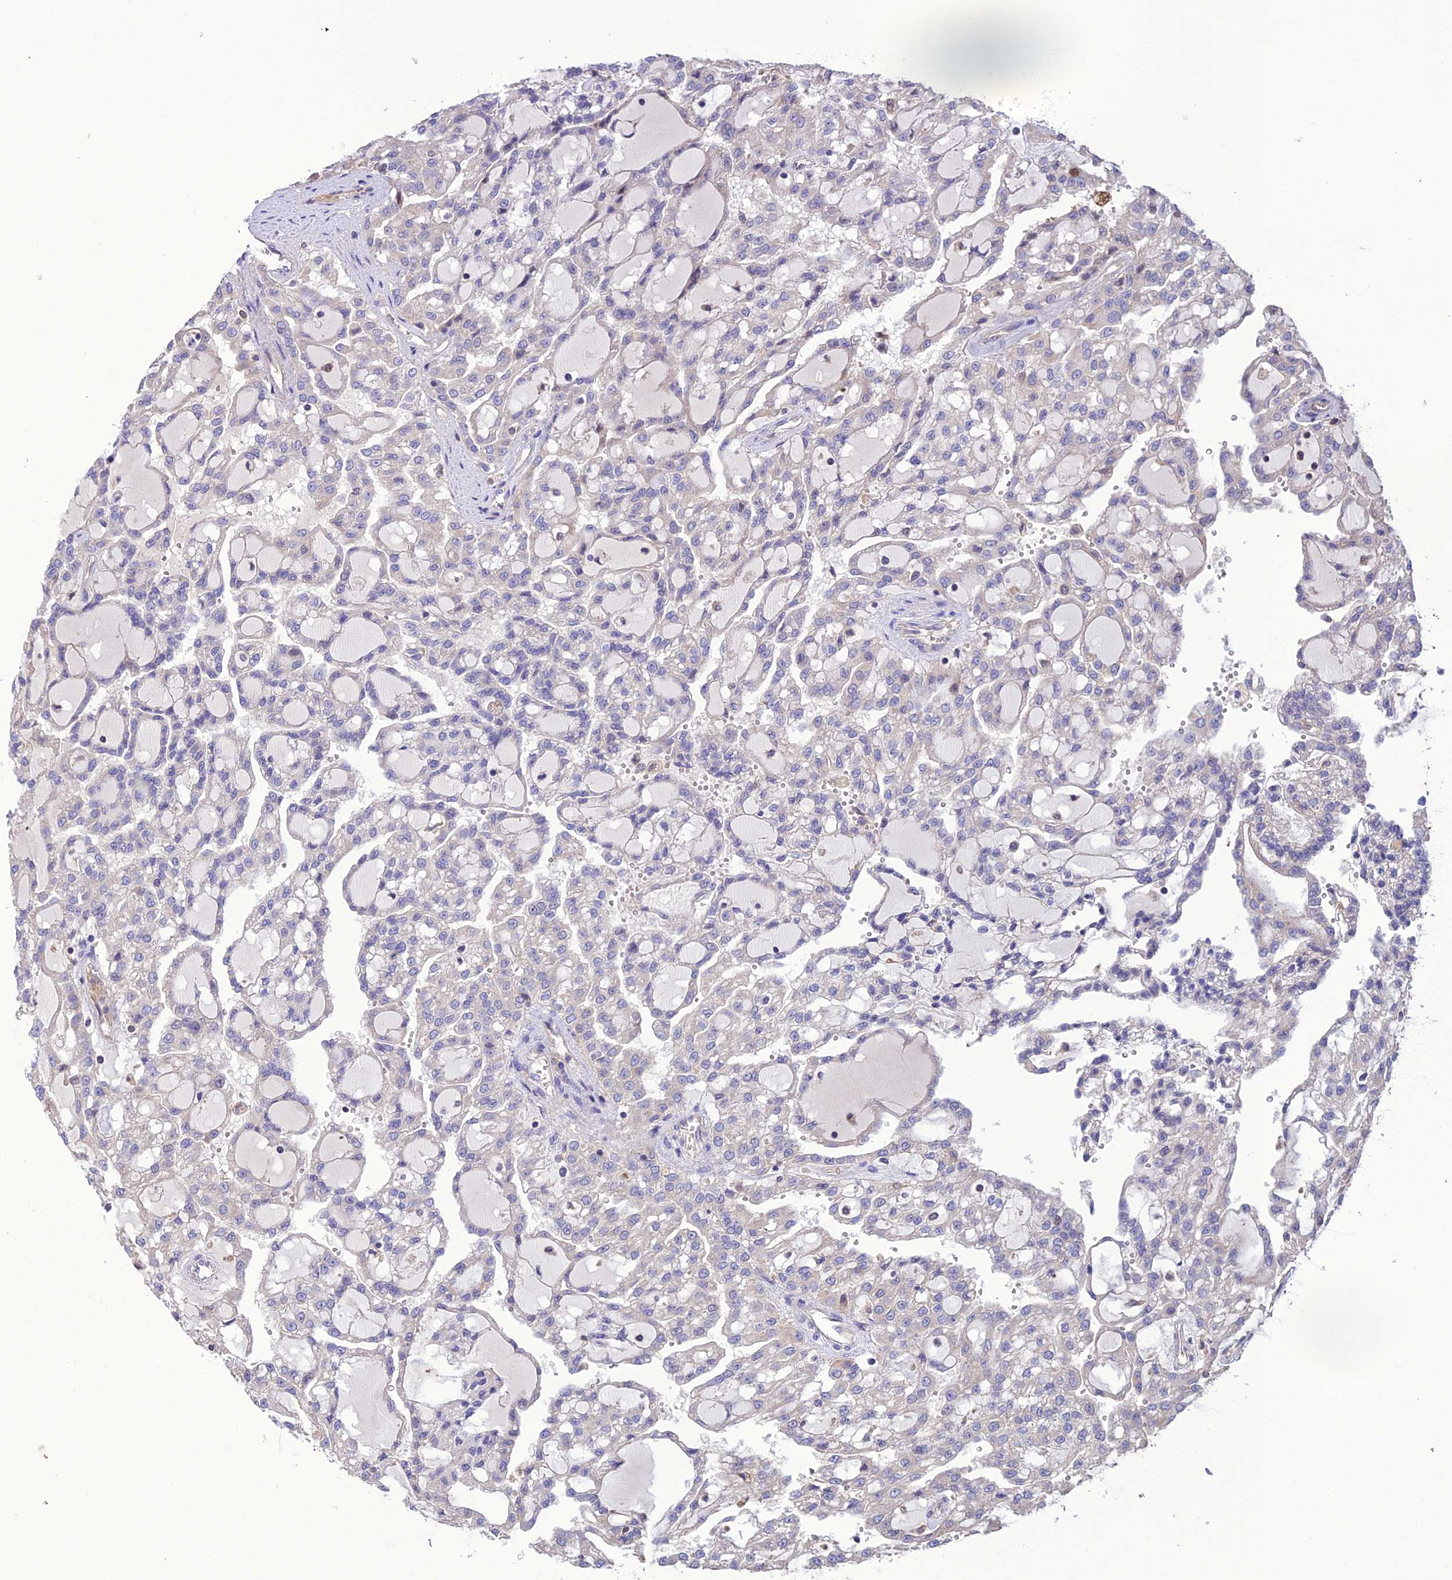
{"staining": {"intensity": "negative", "quantity": "none", "location": "none"}, "tissue": "renal cancer", "cell_type": "Tumor cells", "image_type": "cancer", "snomed": [{"axis": "morphology", "description": "Adenocarcinoma, NOS"}, {"axis": "topography", "description": "Kidney"}], "caption": "Immunohistochemical staining of human renal cancer demonstrates no significant staining in tumor cells.", "gene": "MIOS", "patient": {"sex": "male", "age": 63}}